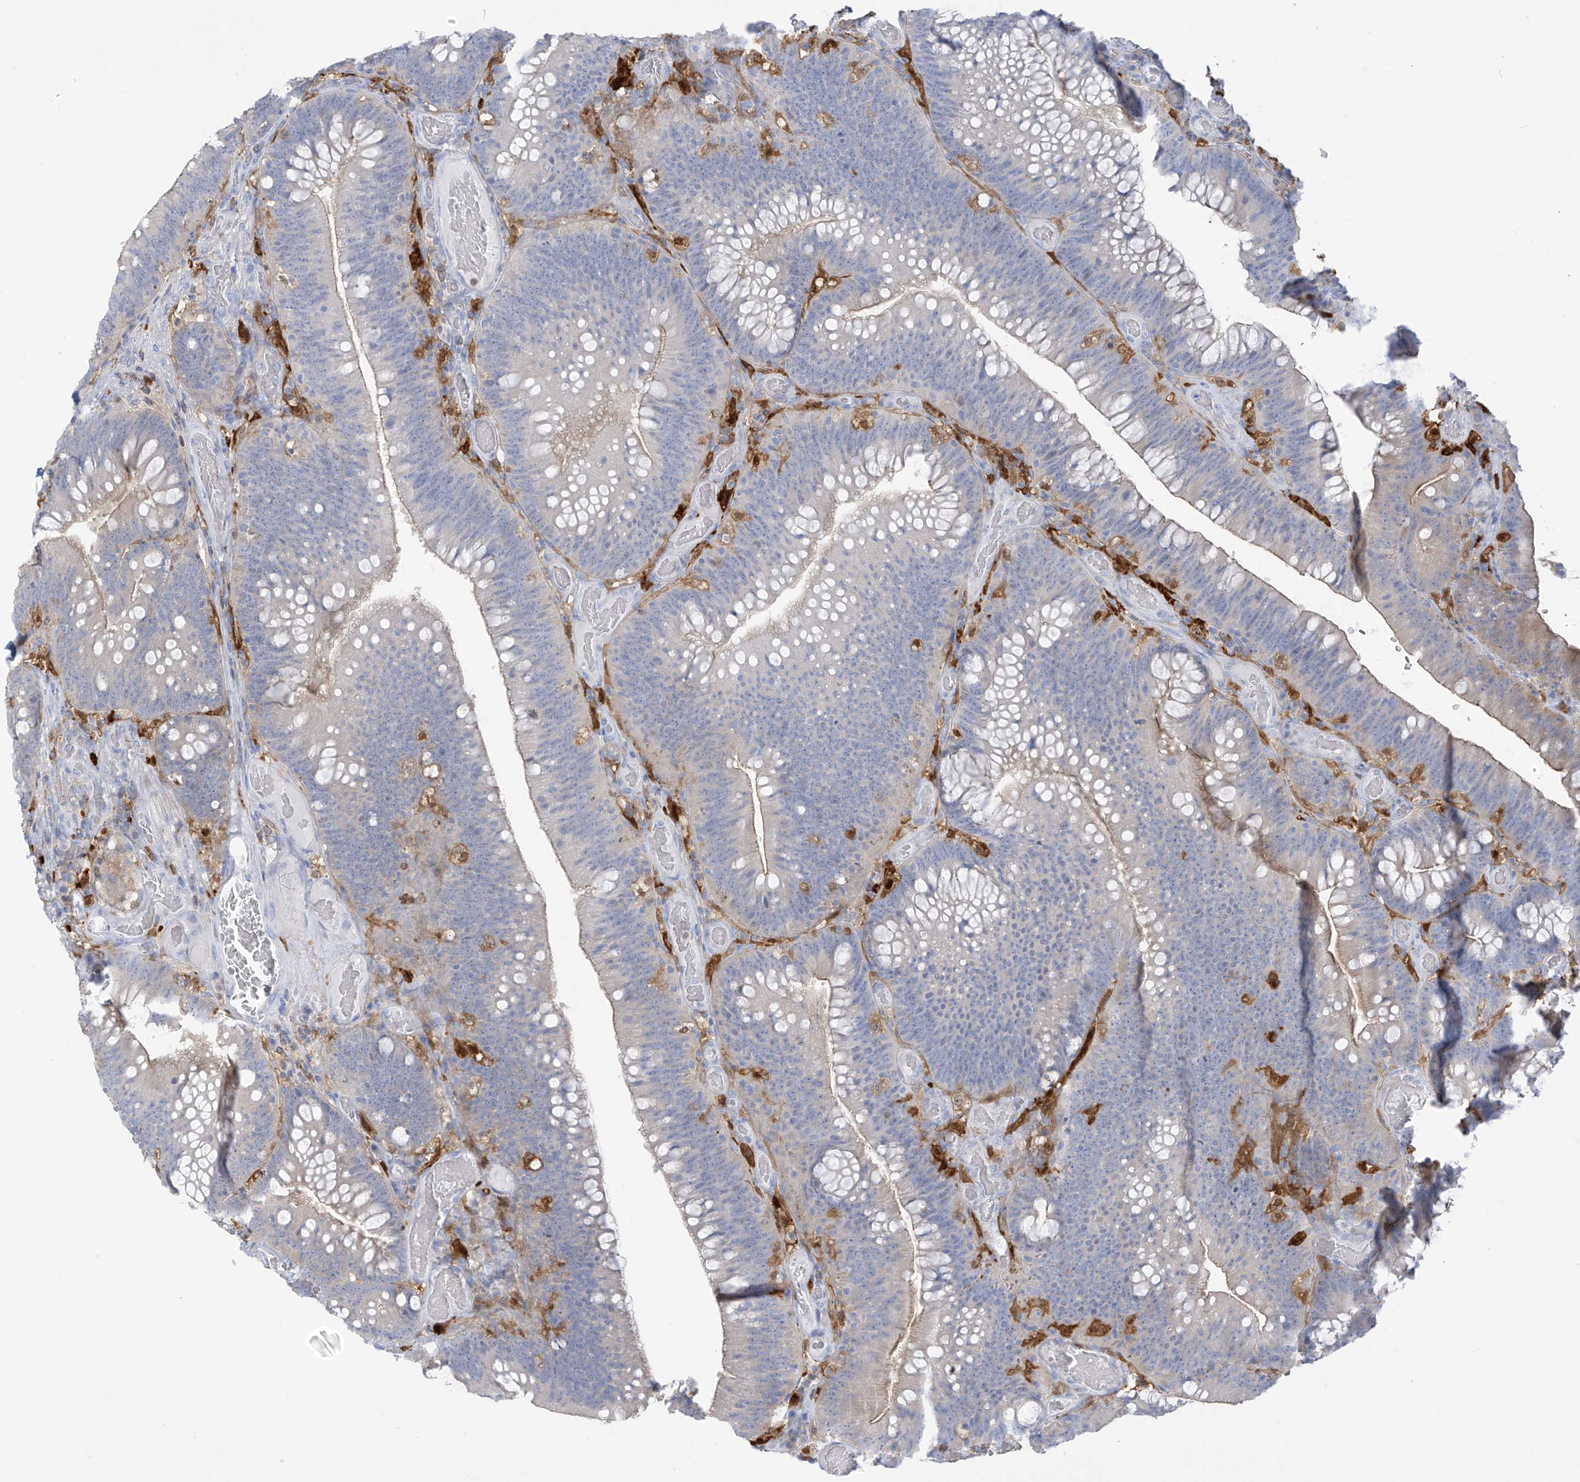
{"staining": {"intensity": "negative", "quantity": "none", "location": "none"}, "tissue": "colorectal cancer", "cell_type": "Tumor cells", "image_type": "cancer", "snomed": [{"axis": "morphology", "description": "Normal tissue, NOS"}, {"axis": "topography", "description": "Colon"}], "caption": "Immunohistochemistry of human colorectal cancer shows no staining in tumor cells.", "gene": "TRMT2B", "patient": {"sex": "female", "age": 82}}